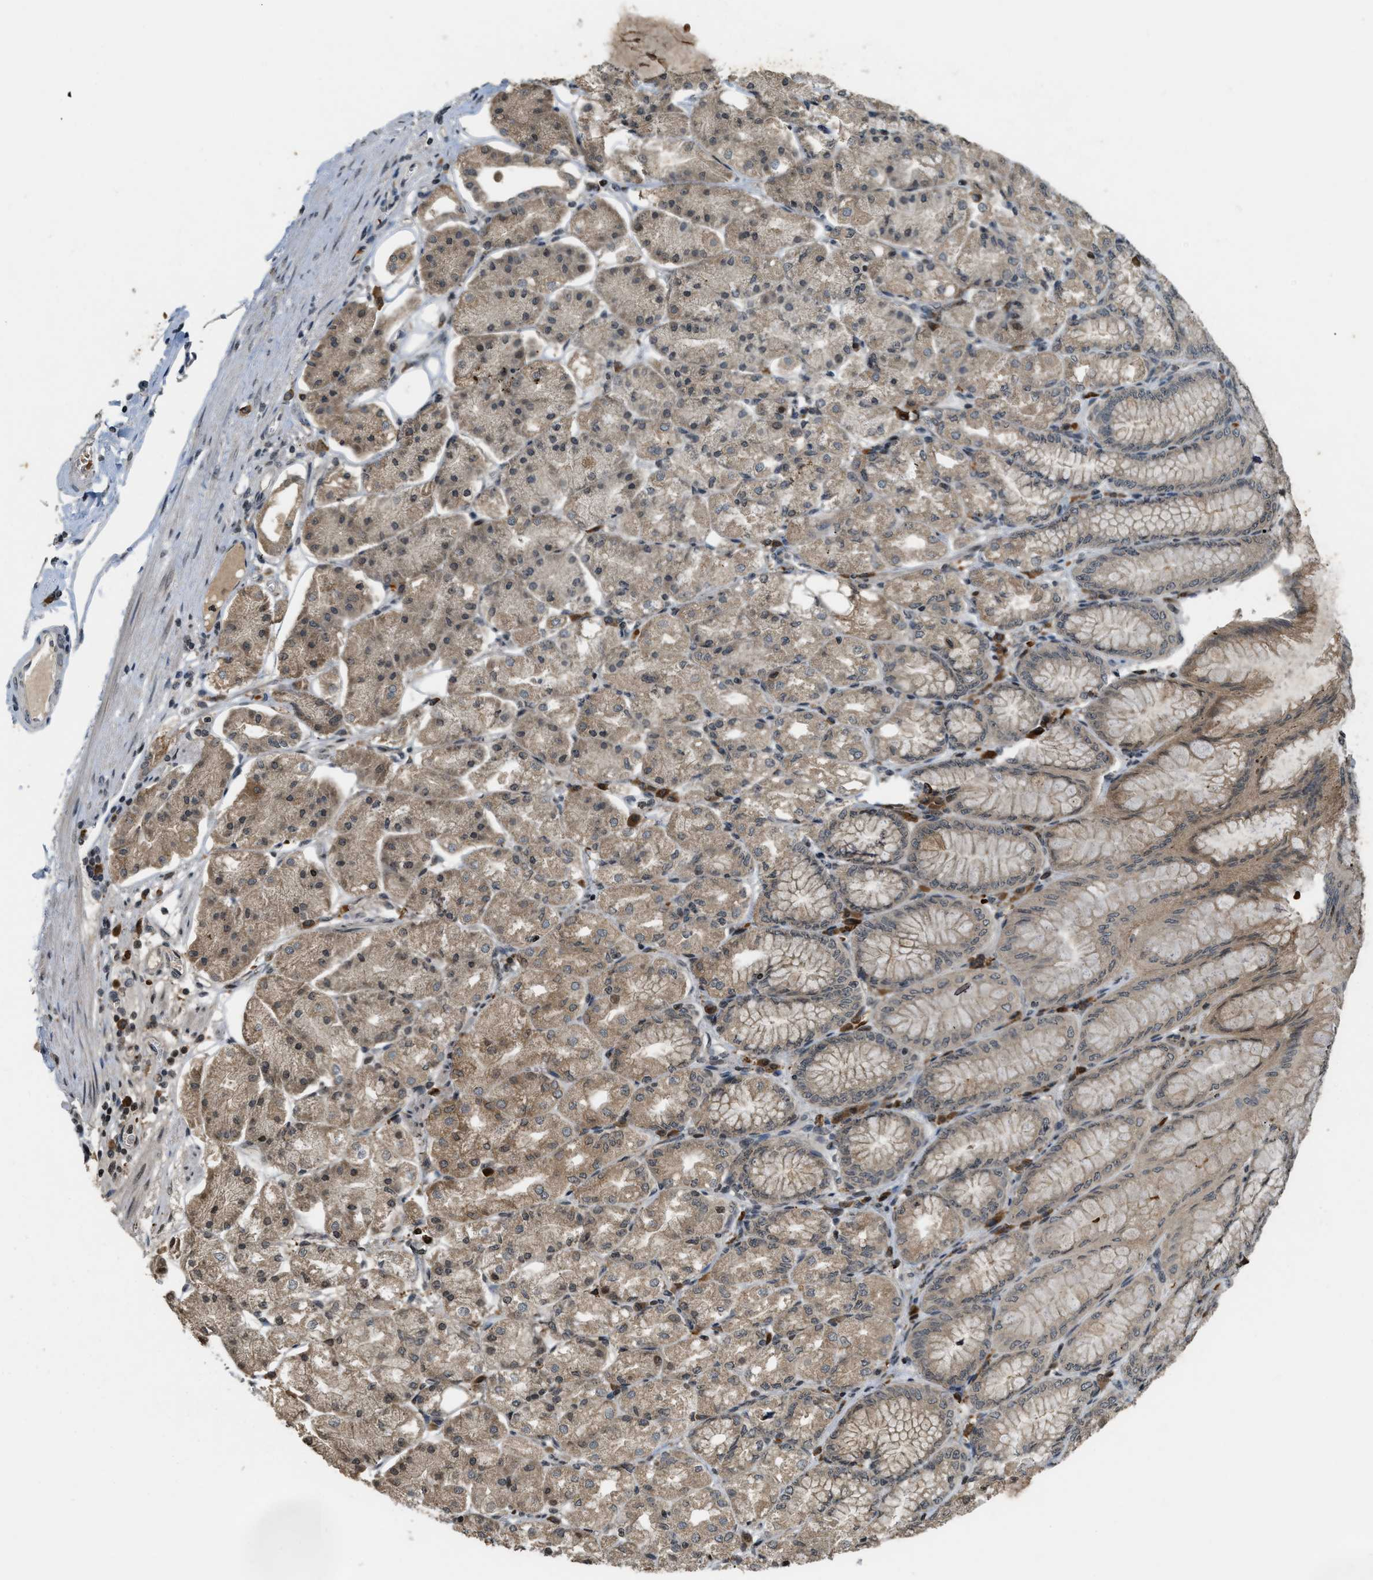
{"staining": {"intensity": "moderate", "quantity": ">75%", "location": "cytoplasmic/membranous,nuclear"}, "tissue": "stomach", "cell_type": "Glandular cells", "image_type": "normal", "snomed": [{"axis": "morphology", "description": "Normal tissue, NOS"}, {"axis": "topography", "description": "Stomach, lower"}], "caption": "Glandular cells show medium levels of moderate cytoplasmic/membranous,nuclear positivity in about >75% of cells in benign human stomach.", "gene": "SIAH1", "patient": {"sex": "male", "age": 71}}